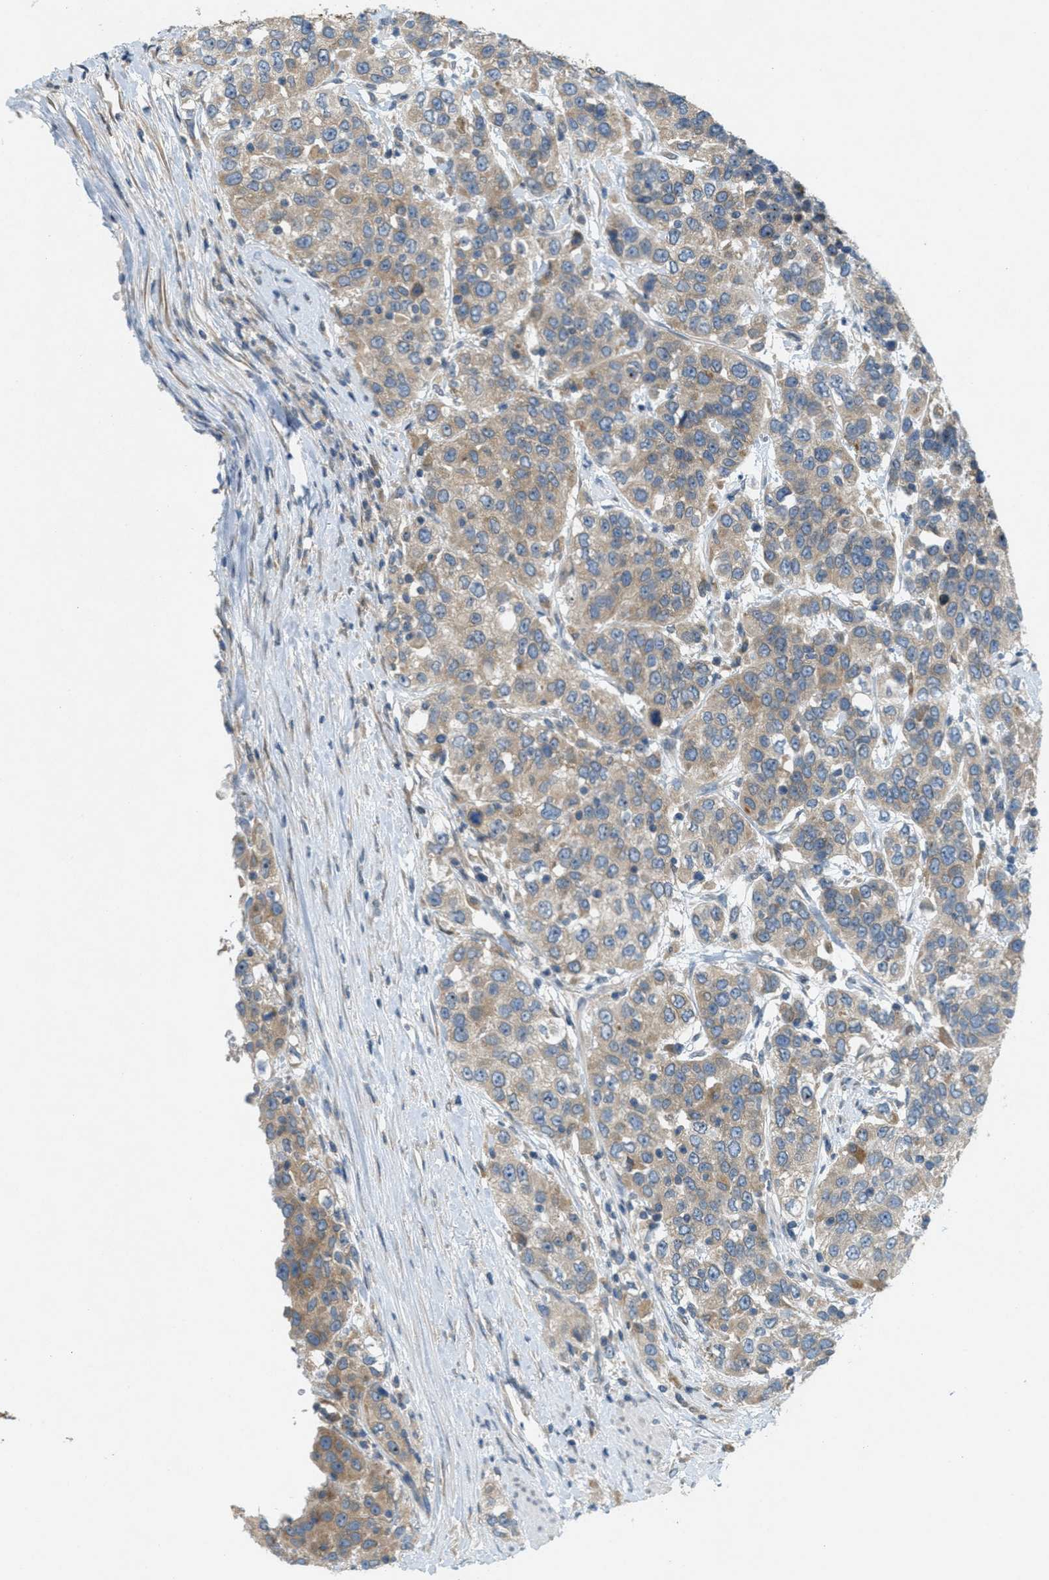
{"staining": {"intensity": "moderate", "quantity": ">75%", "location": "cytoplasmic/membranous"}, "tissue": "urothelial cancer", "cell_type": "Tumor cells", "image_type": "cancer", "snomed": [{"axis": "morphology", "description": "Urothelial carcinoma, High grade"}, {"axis": "topography", "description": "Urinary bladder"}], "caption": "About >75% of tumor cells in human urothelial carcinoma (high-grade) display moderate cytoplasmic/membranous protein expression as visualized by brown immunohistochemical staining.", "gene": "SIGMAR1", "patient": {"sex": "female", "age": 80}}